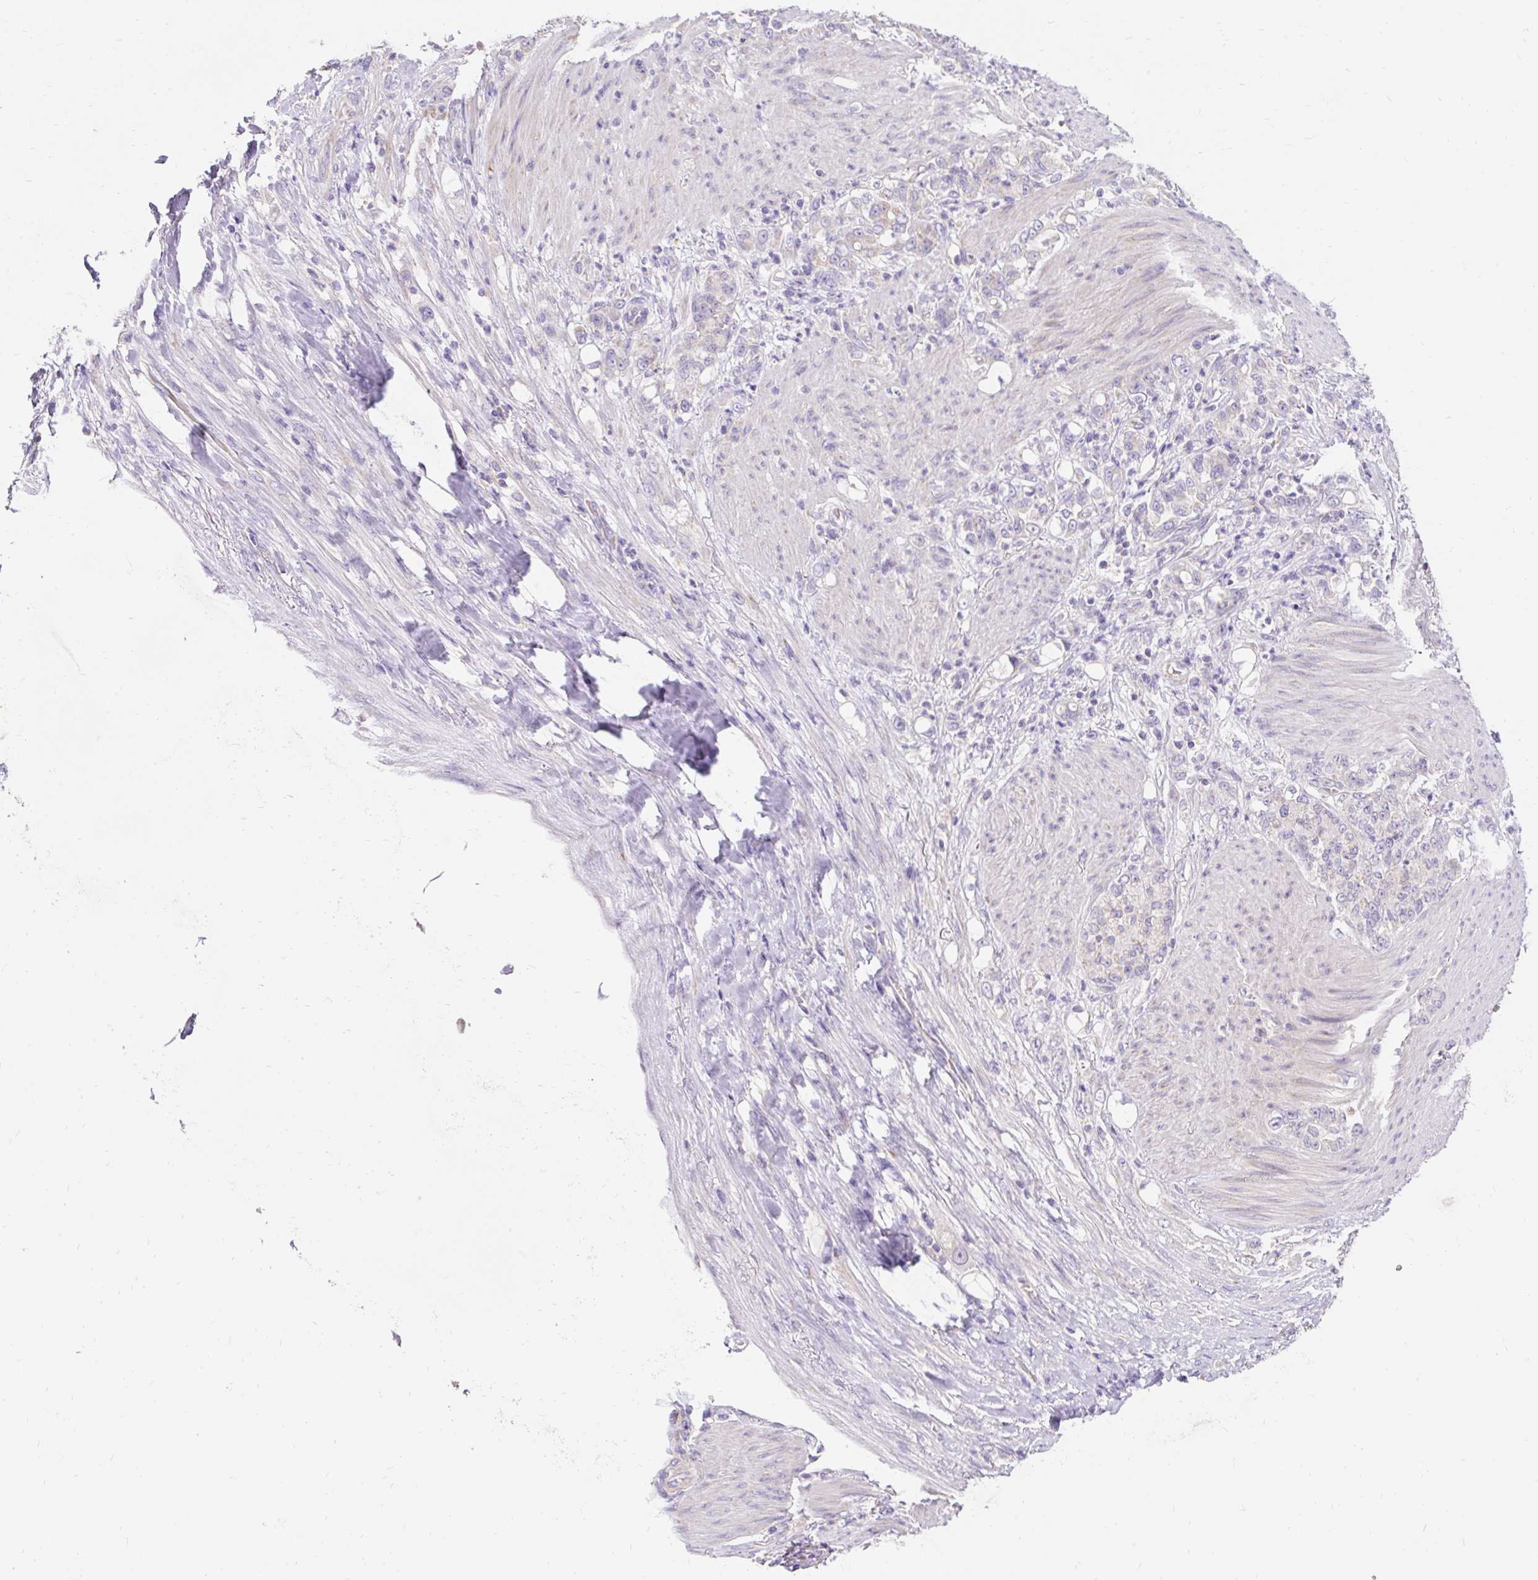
{"staining": {"intensity": "negative", "quantity": "none", "location": "none"}, "tissue": "stomach cancer", "cell_type": "Tumor cells", "image_type": "cancer", "snomed": [{"axis": "morphology", "description": "Adenocarcinoma, NOS"}, {"axis": "topography", "description": "Stomach"}], "caption": "An immunohistochemistry (IHC) micrograph of adenocarcinoma (stomach) is shown. There is no staining in tumor cells of adenocarcinoma (stomach).", "gene": "PMAIP1", "patient": {"sex": "female", "age": 79}}